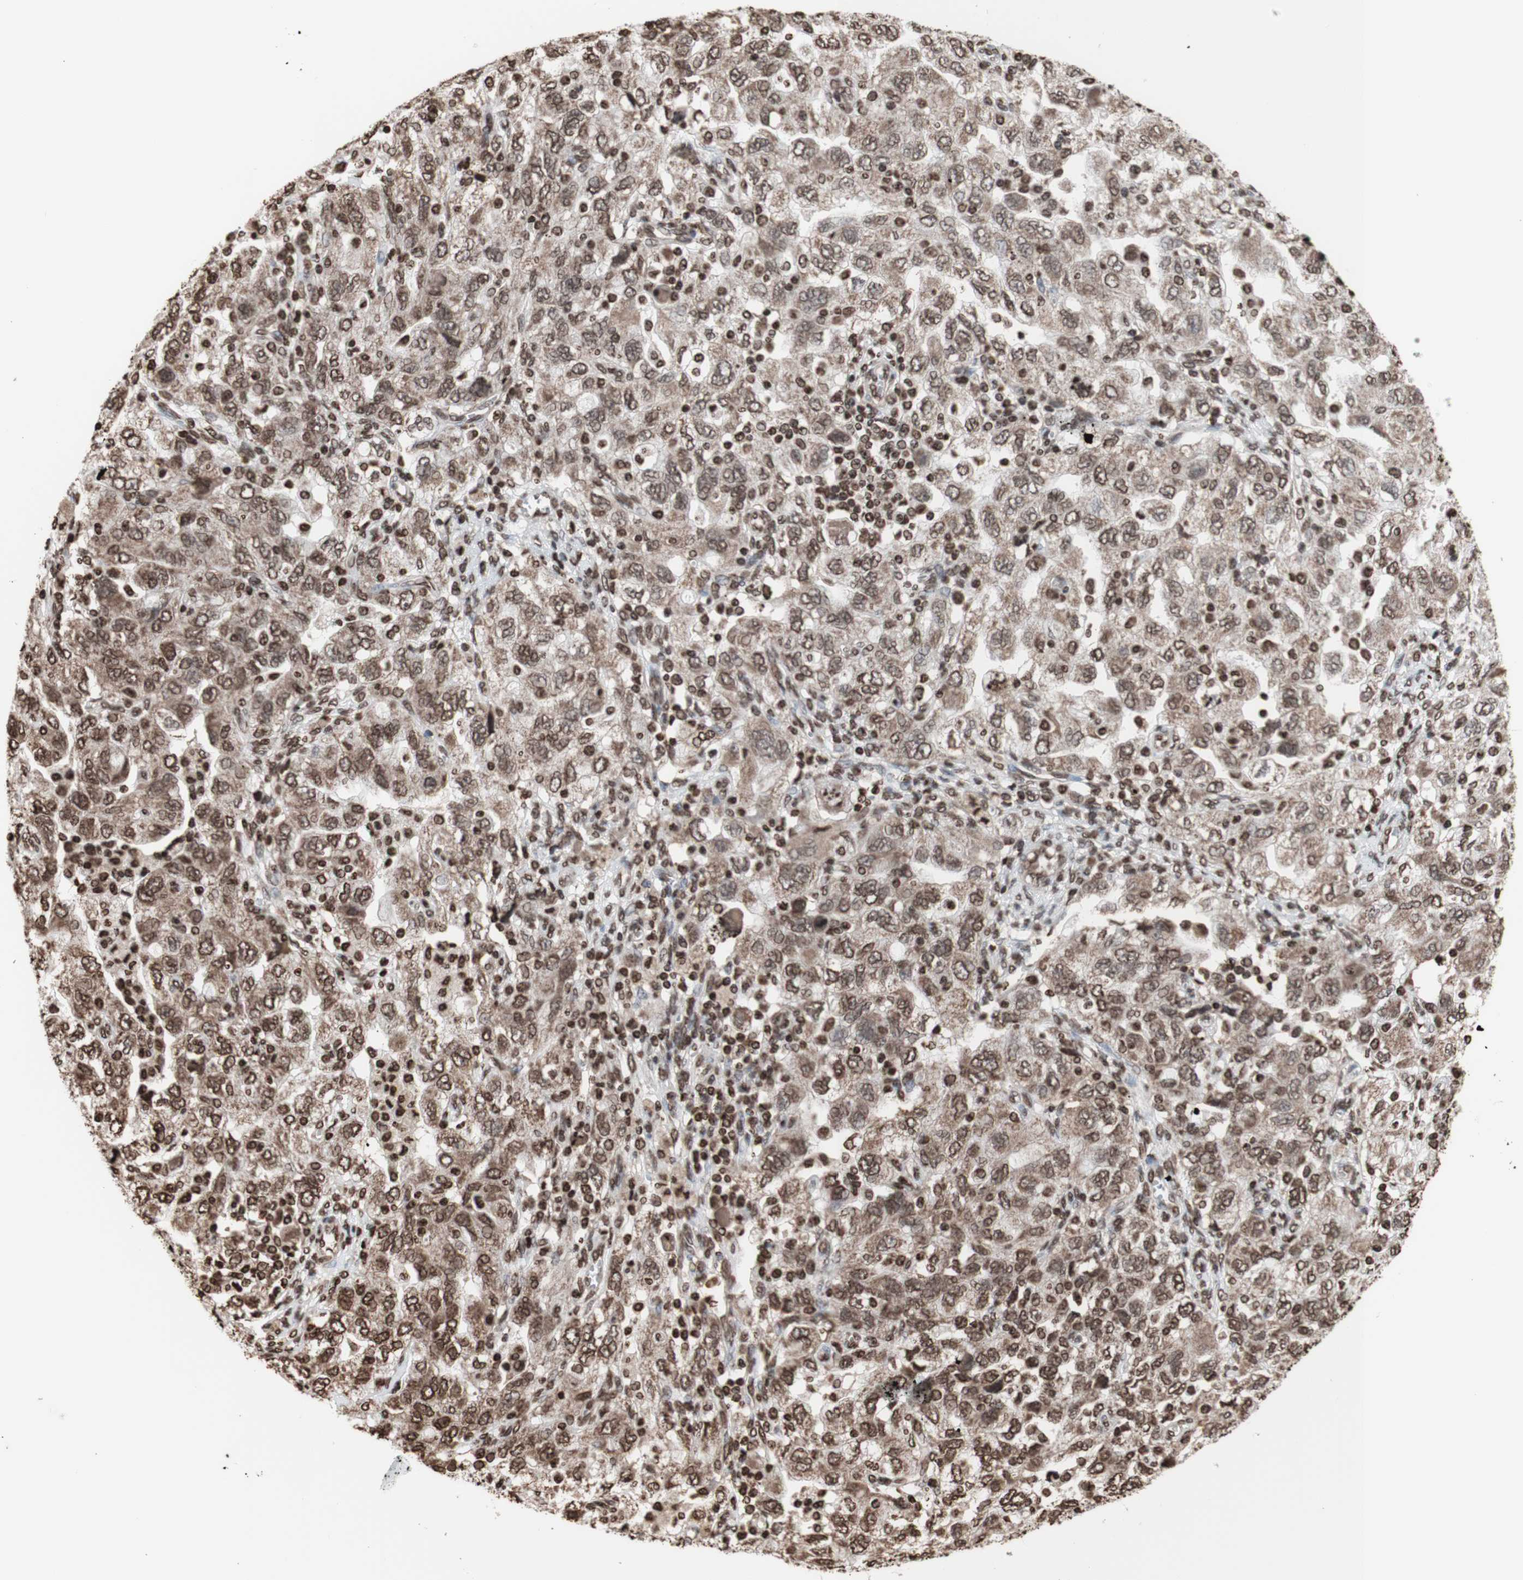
{"staining": {"intensity": "moderate", "quantity": ">75%", "location": "cytoplasmic/membranous,nuclear"}, "tissue": "ovarian cancer", "cell_type": "Tumor cells", "image_type": "cancer", "snomed": [{"axis": "morphology", "description": "Carcinoma, NOS"}, {"axis": "morphology", "description": "Cystadenocarcinoma, serous, NOS"}, {"axis": "topography", "description": "Ovary"}], "caption": "Brown immunohistochemical staining in ovarian cancer (carcinoma) displays moderate cytoplasmic/membranous and nuclear positivity in approximately >75% of tumor cells.", "gene": "SNAI2", "patient": {"sex": "female", "age": 69}}